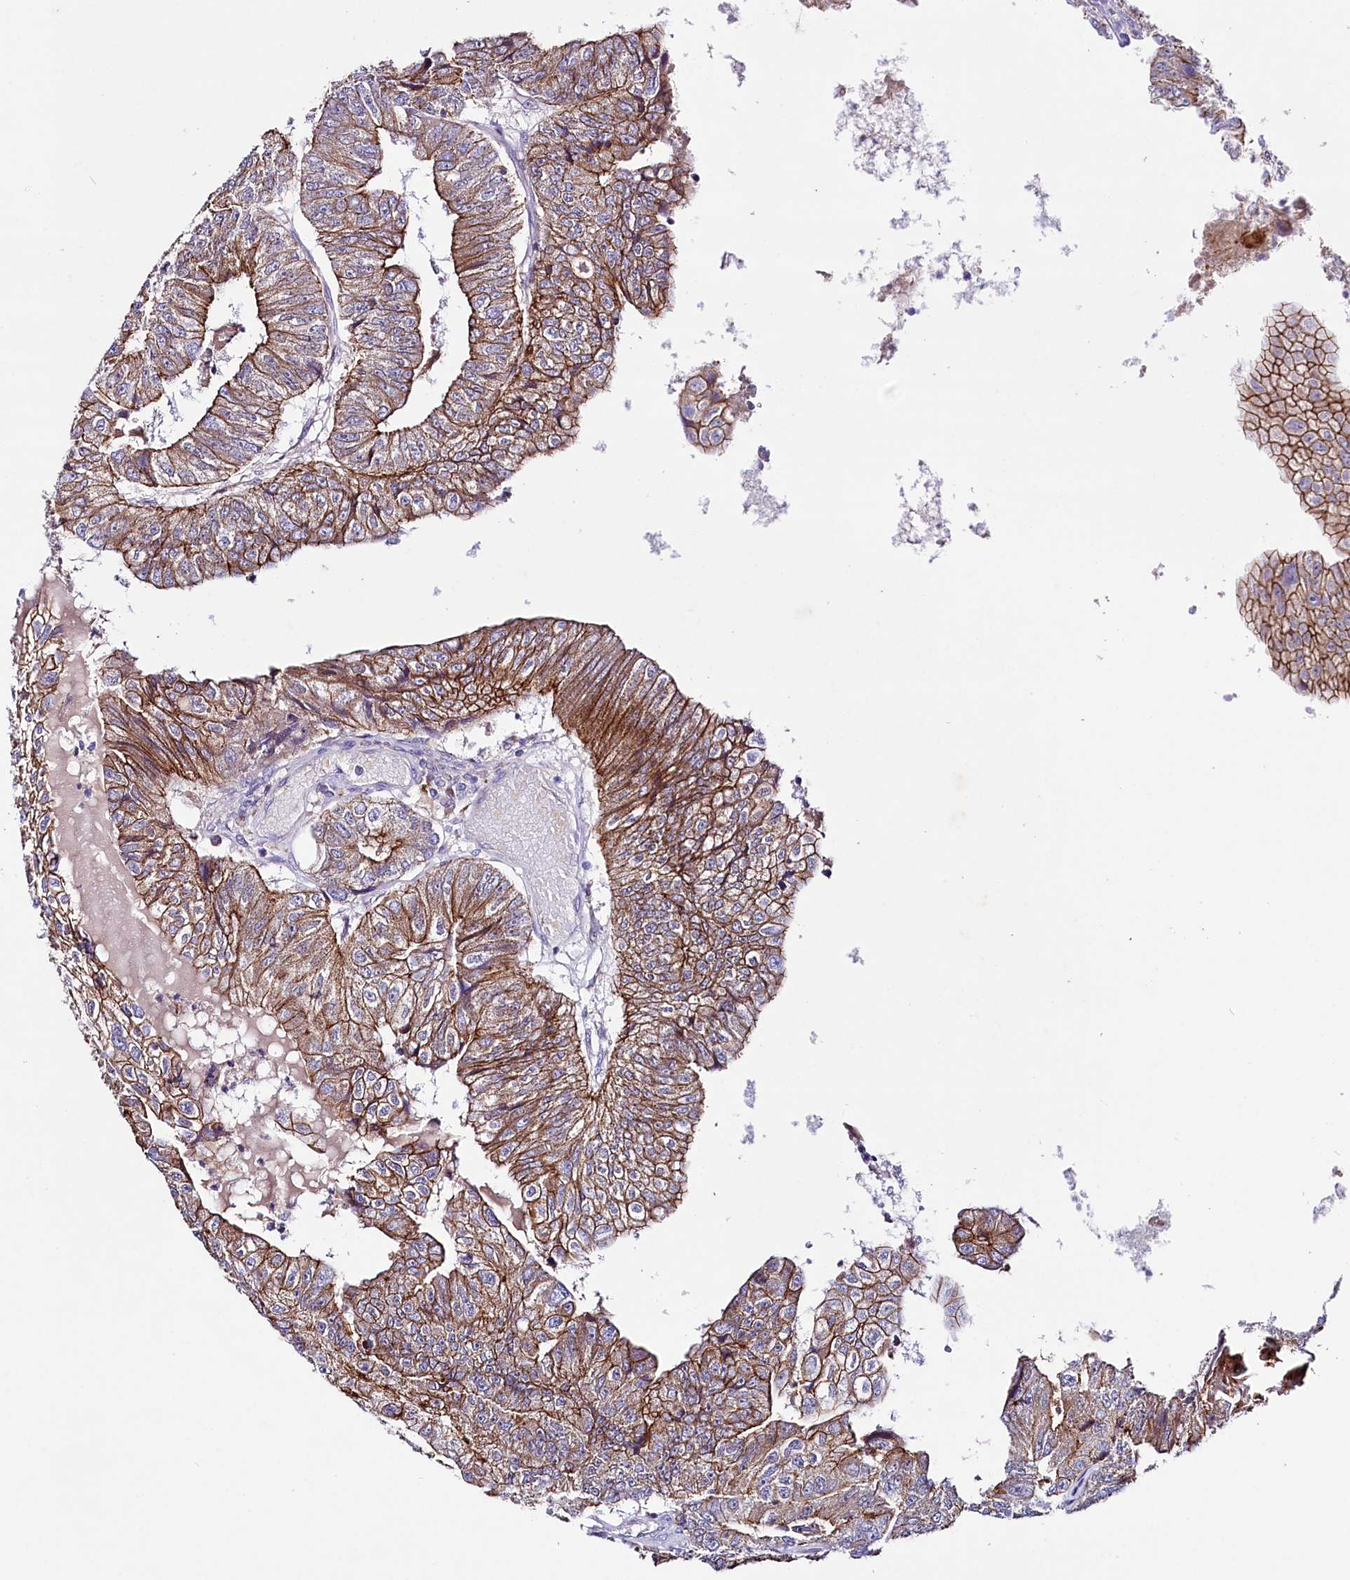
{"staining": {"intensity": "moderate", "quantity": ">75%", "location": "cytoplasmic/membranous"}, "tissue": "colorectal cancer", "cell_type": "Tumor cells", "image_type": "cancer", "snomed": [{"axis": "morphology", "description": "Adenocarcinoma, NOS"}, {"axis": "topography", "description": "Colon"}], "caption": "The image exhibits immunohistochemical staining of adenocarcinoma (colorectal). There is moderate cytoplasmic/membranous positivity is identified in about >75% of tumor cells.", "gene": "SACM1L", "patient": {"sex": "female", "age": 67}}